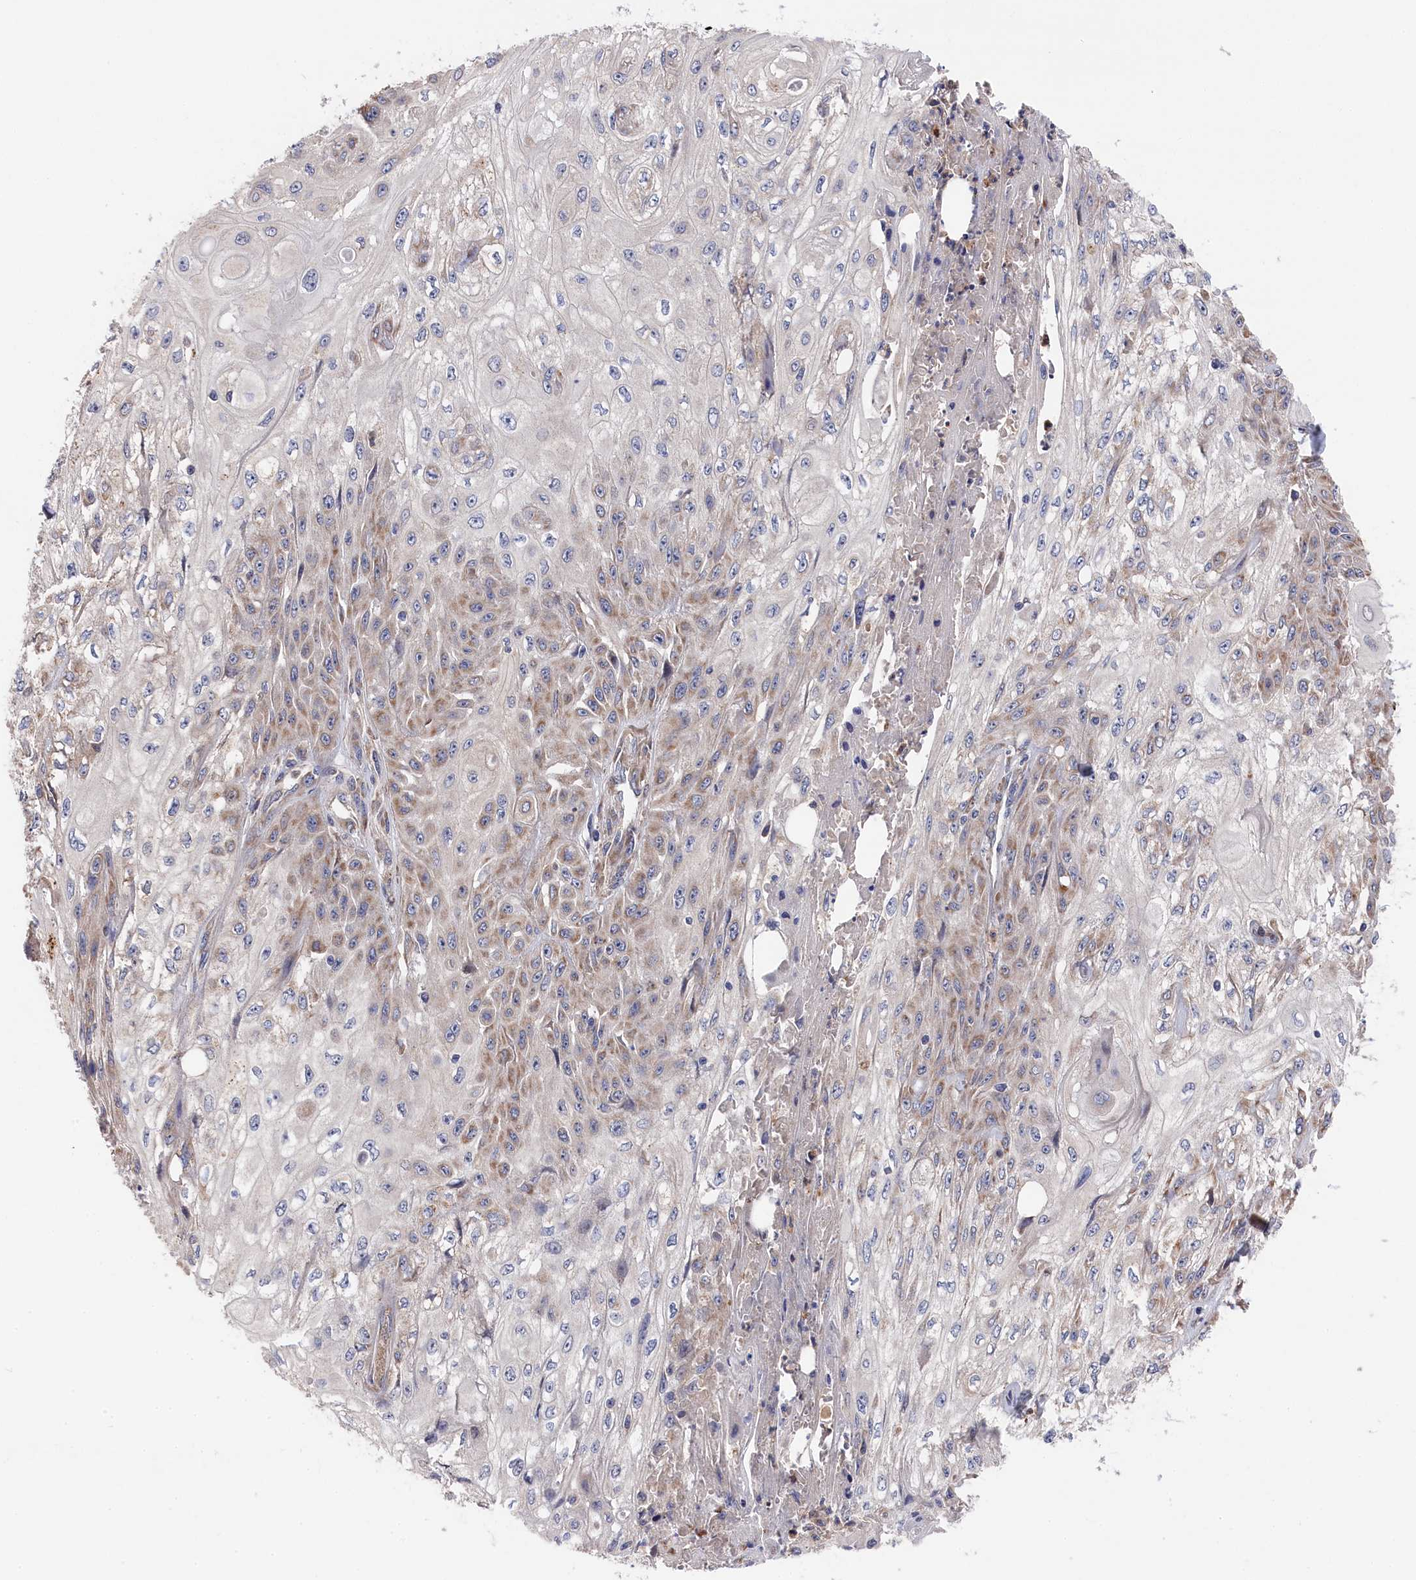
{"staining": {"intensity": "moderate", "quantity": "25%-75%", "location": "cytoplasmic/membranous"}, "tissue": "skin cancer", "cell_type": "Tumor cells", "image_type": "cancer", "snomed": [{"axis": "morphology", "description": "Squamous cell carcinoma, NOS"}, {"axis": "morphology", "description": "Squamous cell carcinoma, metastatic, NOS"}, {"axis": "topography", "description": "Skin"}, {"axis": "topography", "description": "Lymph node"}], "caption": "Immunohistochemistry (DAB (3,3'-diaminobenzidine)) staining of skin metastatic squamous cell carcinoma demonstrates moderate cytoplasmic/membranous protein positivity in about 25%-75% of tumor cells.", "gene": "CYB5D2", "patient": {"sex": "male", "age": 75}}